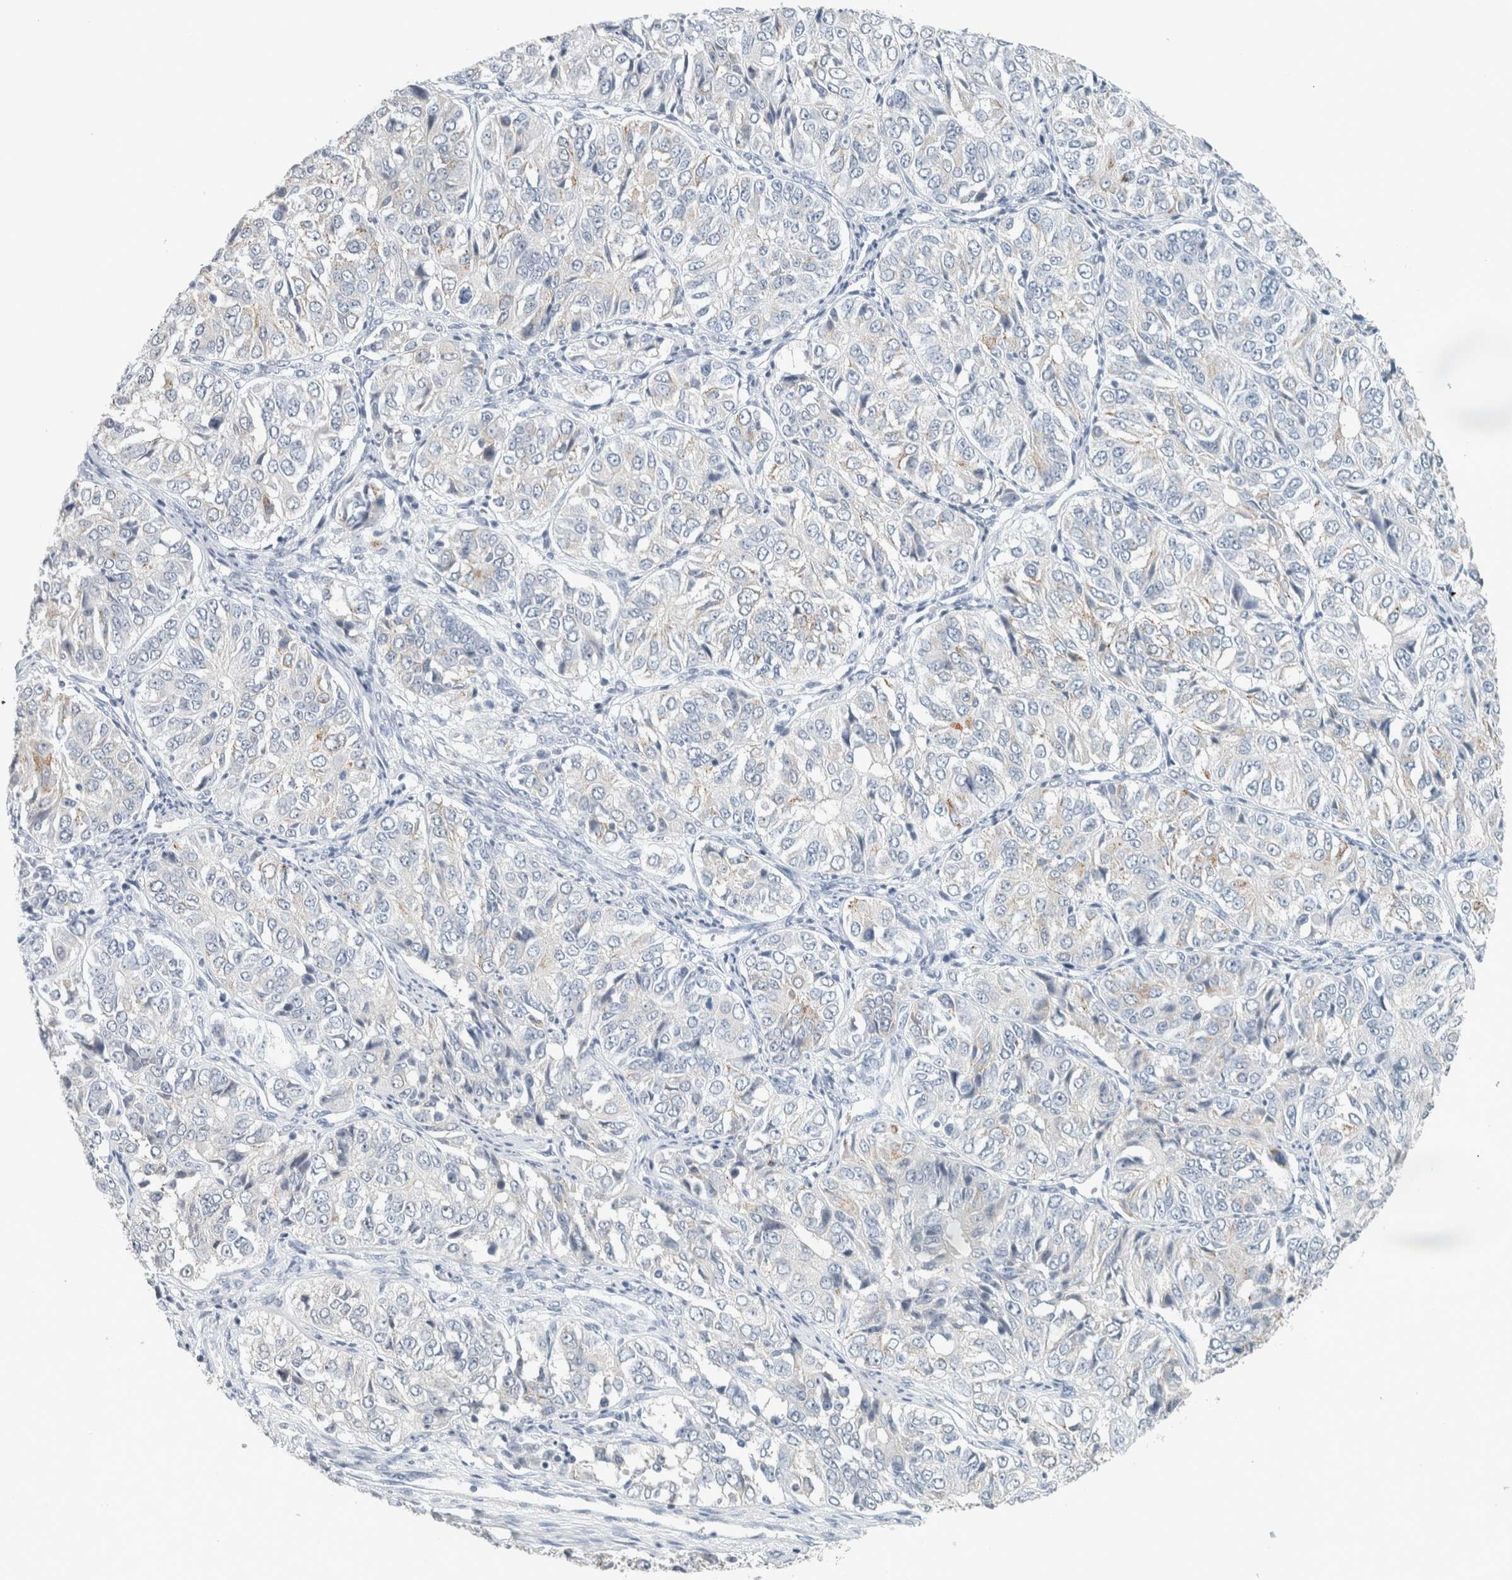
{"staining": {"intensity": "negative", "quantity": "none", "location": "none"}, "tissue": "ovarian cancer", "cell_type": "Tumor cells", "image_type": "cancer", "snomed": [{"axis": "morphology", "description": "Carcinoma, endometroid"}, {"axis": "topography", "description": "Ovary"}], "caption": "An image of ovarian cancer (endometroid carcinoma) stained for a protein exhibits no brown staining in tumor cells.", "gene": "CRAT", "patient": {"sex": "female", "age": 51}}